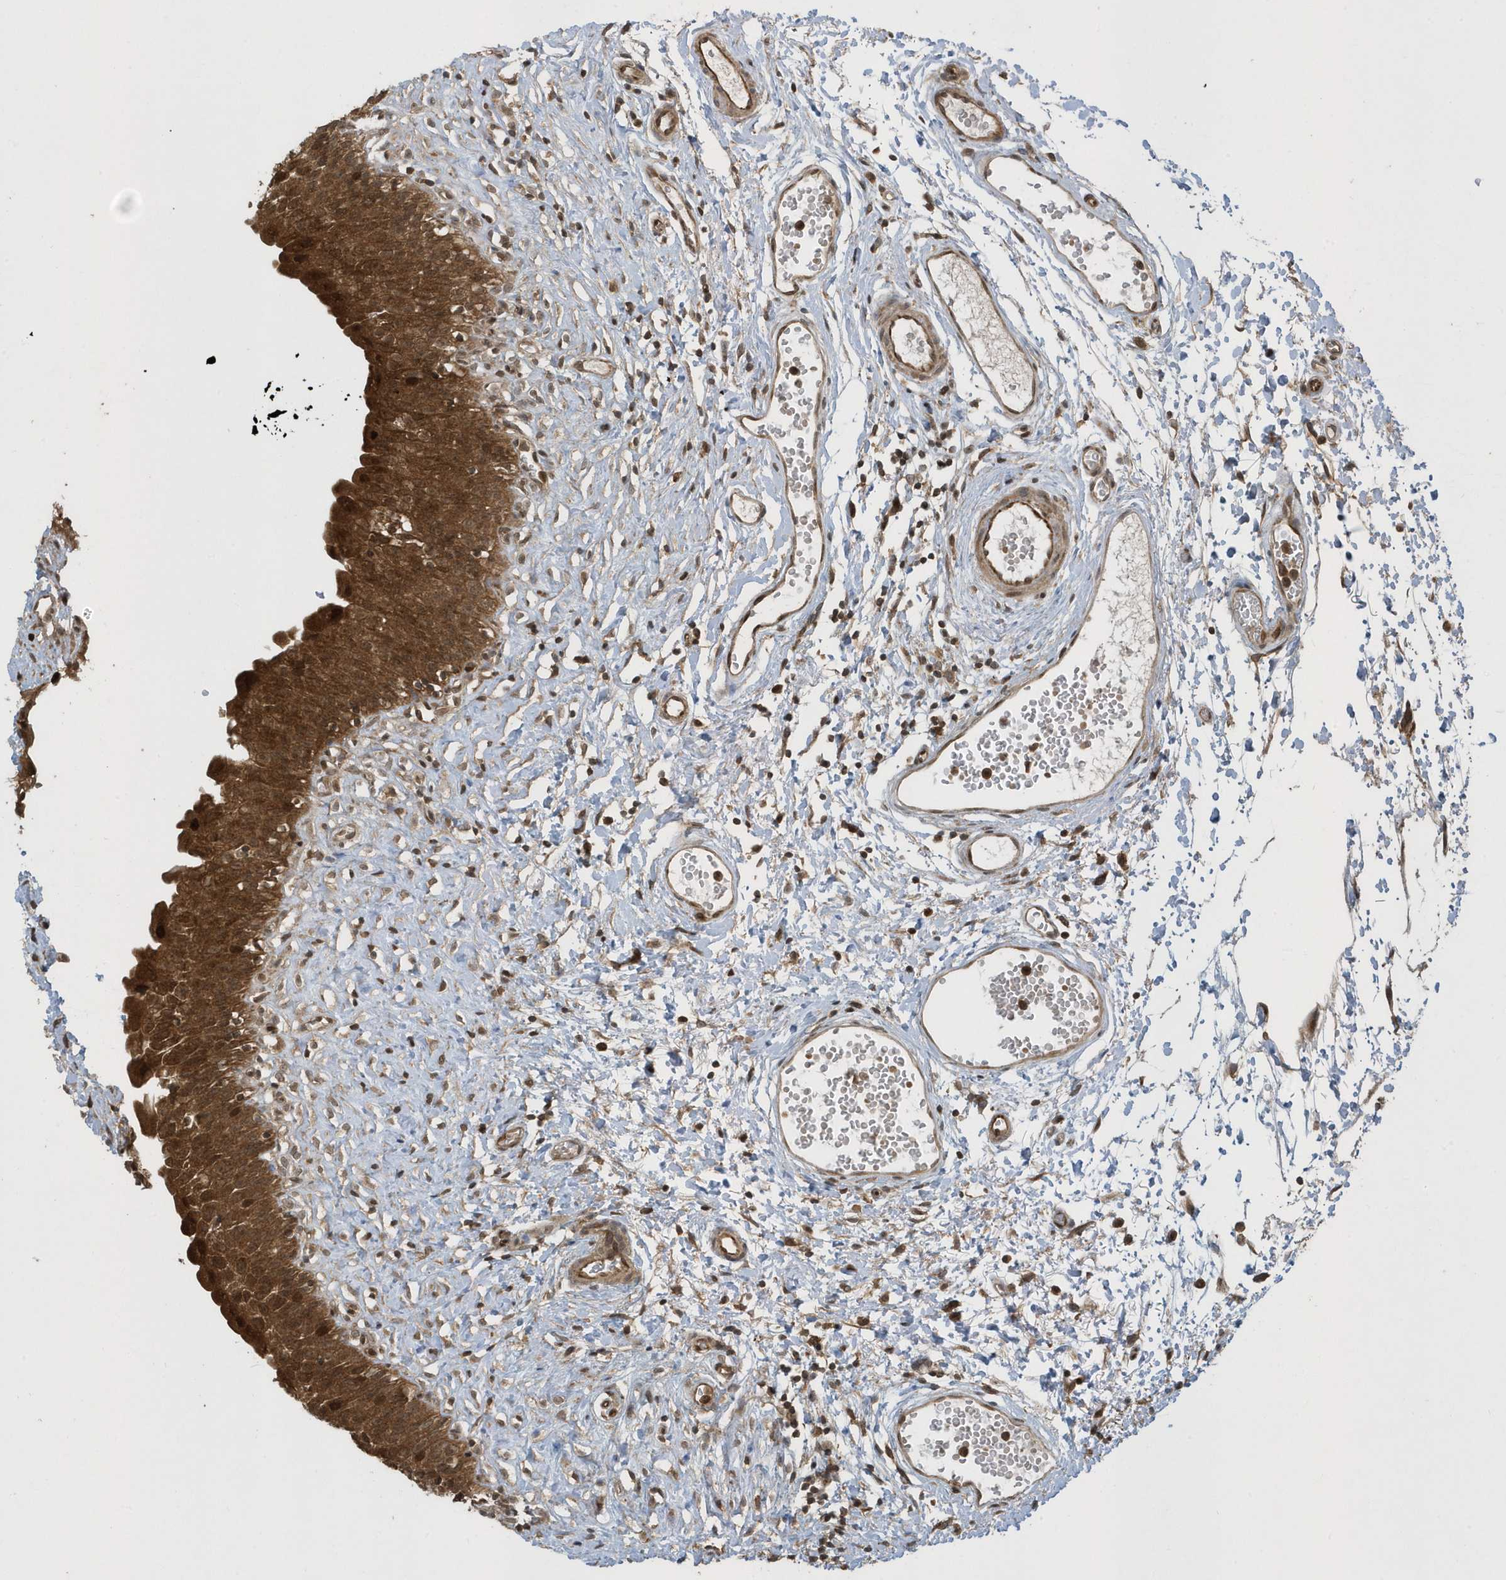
{"staining": {"intensity": "strong", "quantity": ">75%", "location": "cytoplasmic/membranous,nuclear"}, "tissue": "urinary bladder", "cell_type": "Urothelial cells", "image_type": "normal", "snomed": [{"axis": "morphology", "description": "Normal tissue, NOS"}, {"axis": "topography", "description": "Urinary bladder"}], "caption": "Urothelial cells display high levels of strong cytoplasmic/membranous,nuclear positivity in about >75% of cells in unremarkable human urinary bladder. (DAB (3,3'-diaminobenzidine) IHC, brown staining for protein, blue staining for nuclei).", "gene": "STAMBP", "patient": {"sex": "male", "age": 51}}